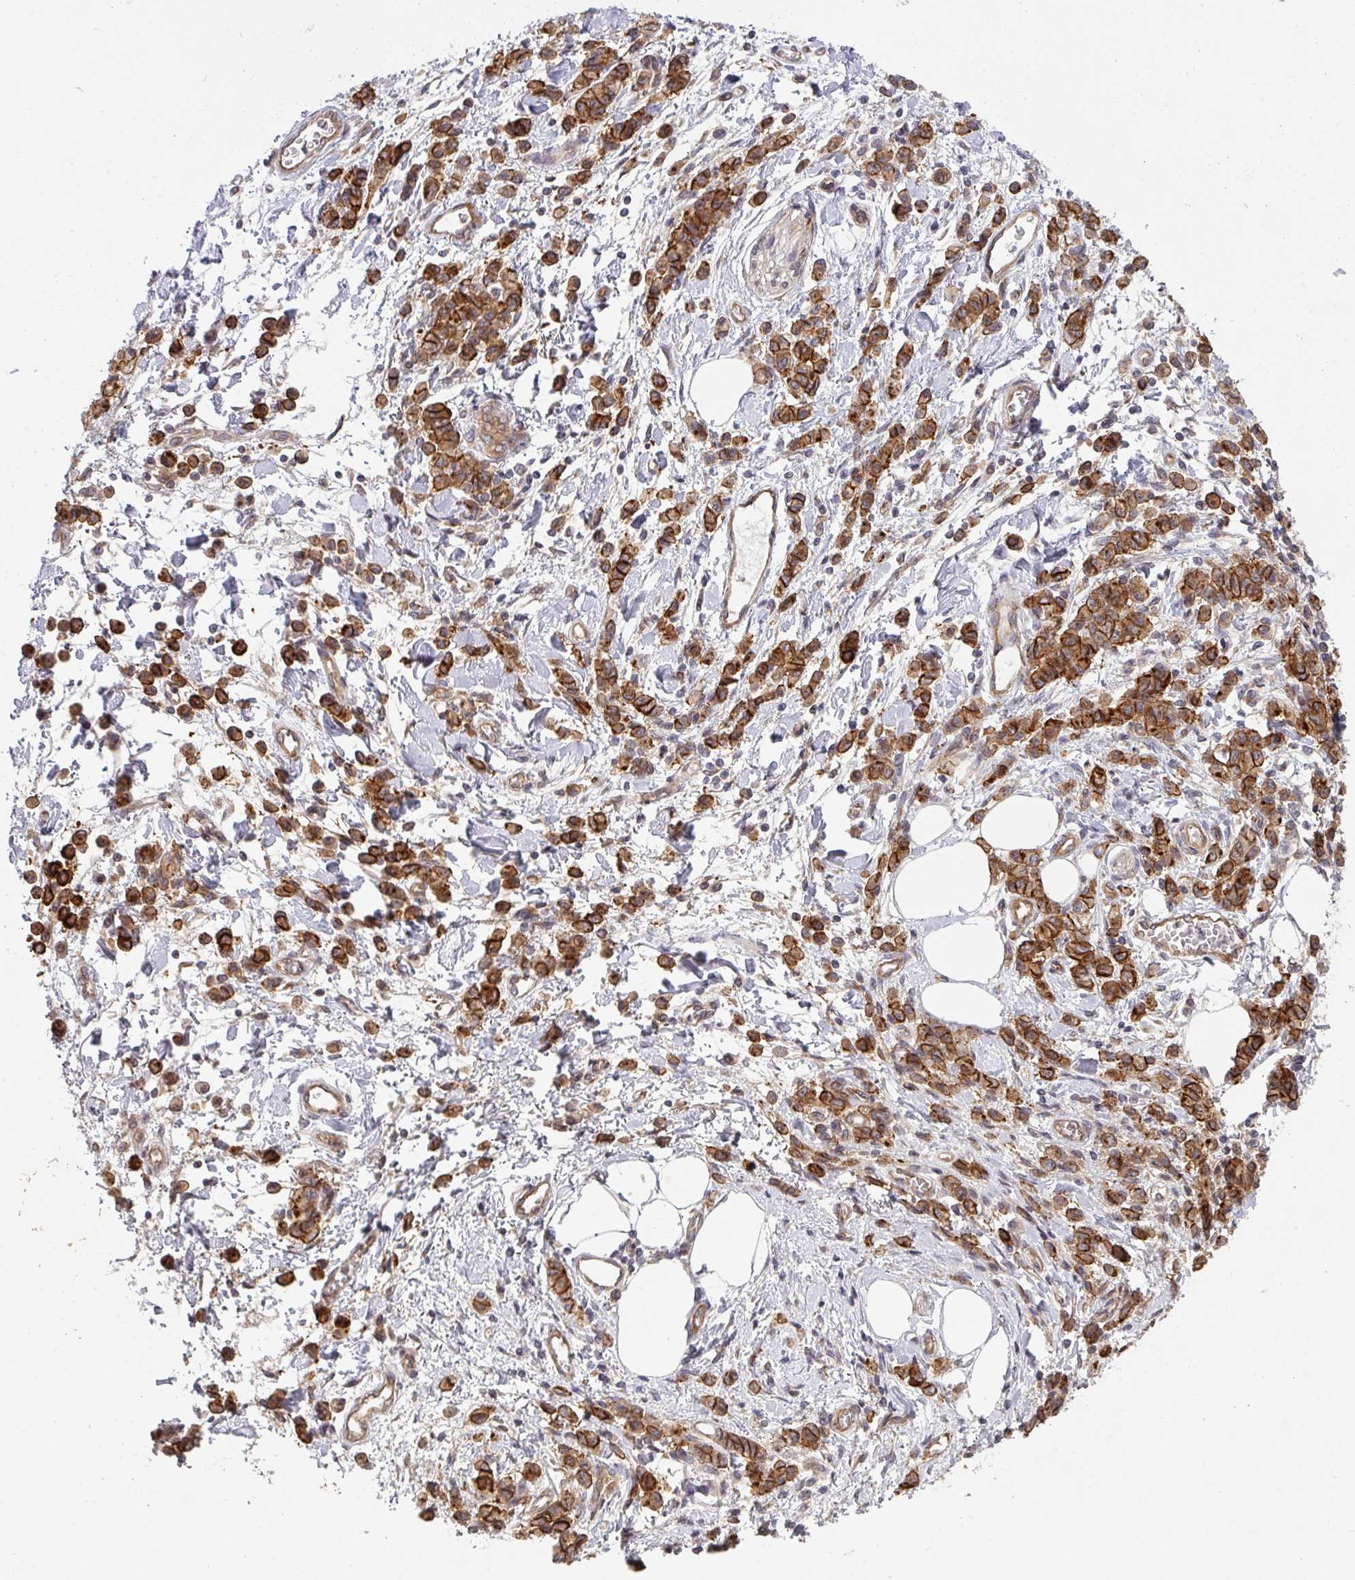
{"staining": {"intensity": "strong", "quantity": ">75%", "location": "cytoplasmic/membranous"}, "tissue": "stomach cancer", "cell_type": "Tumor cells", "image_type": "cancer", "snomed": [{"axis": "morphology", "description": "Adenocarcinoma, NOS"}, {"axis": "topography", "description": "Stomach"}], "caption": "A high amount of strong cytoplasmic/membranous expression is identified in about >75% of tumor cells in adenocarcinoma (stomach) tissue.", "gene": "CYFIP2", "patient": {"sex": "male", "age": 77}}